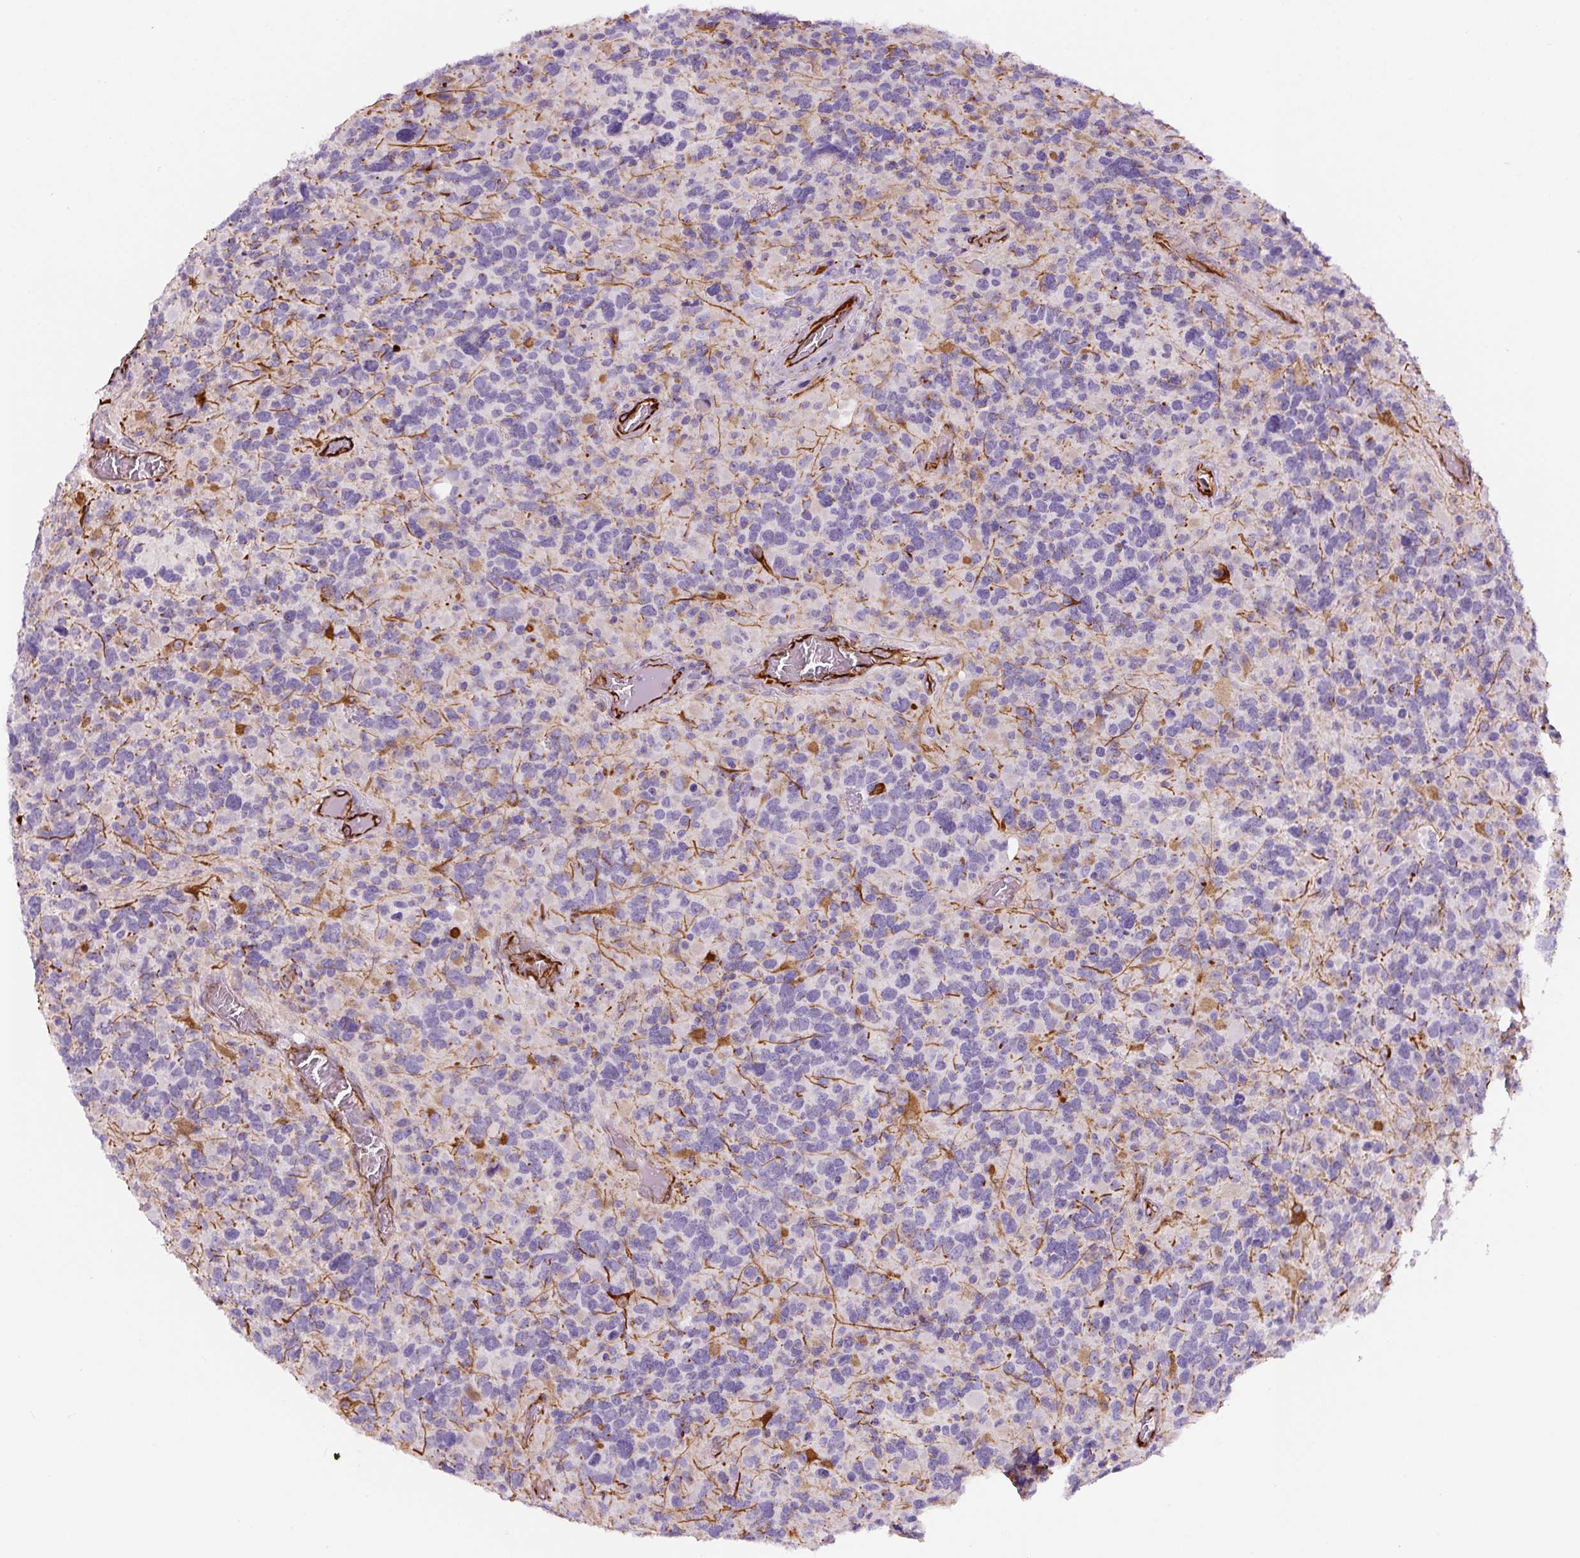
{"staining": {"intensity": "negative", "quantity": "none", "location": "none"}, "tissue": "glioma", "cell_type": "Tumor cells", "image_type": "cancer", "snomed": [{"axis": "morphology", "description": "Glioma, malignant, High grade"}, {"axis": "topography", "description": "Brain"}], "caption": "Immunohistochemistry (IHC) micrograph of neoplastic tissue: human malignant high-grade glioma stained with DAB (3,3'-diaminobenzidine) shows no significant protein positivity in tumor cells.", "gene": "NES", "patient": {"sex": "female", "age": 40}}